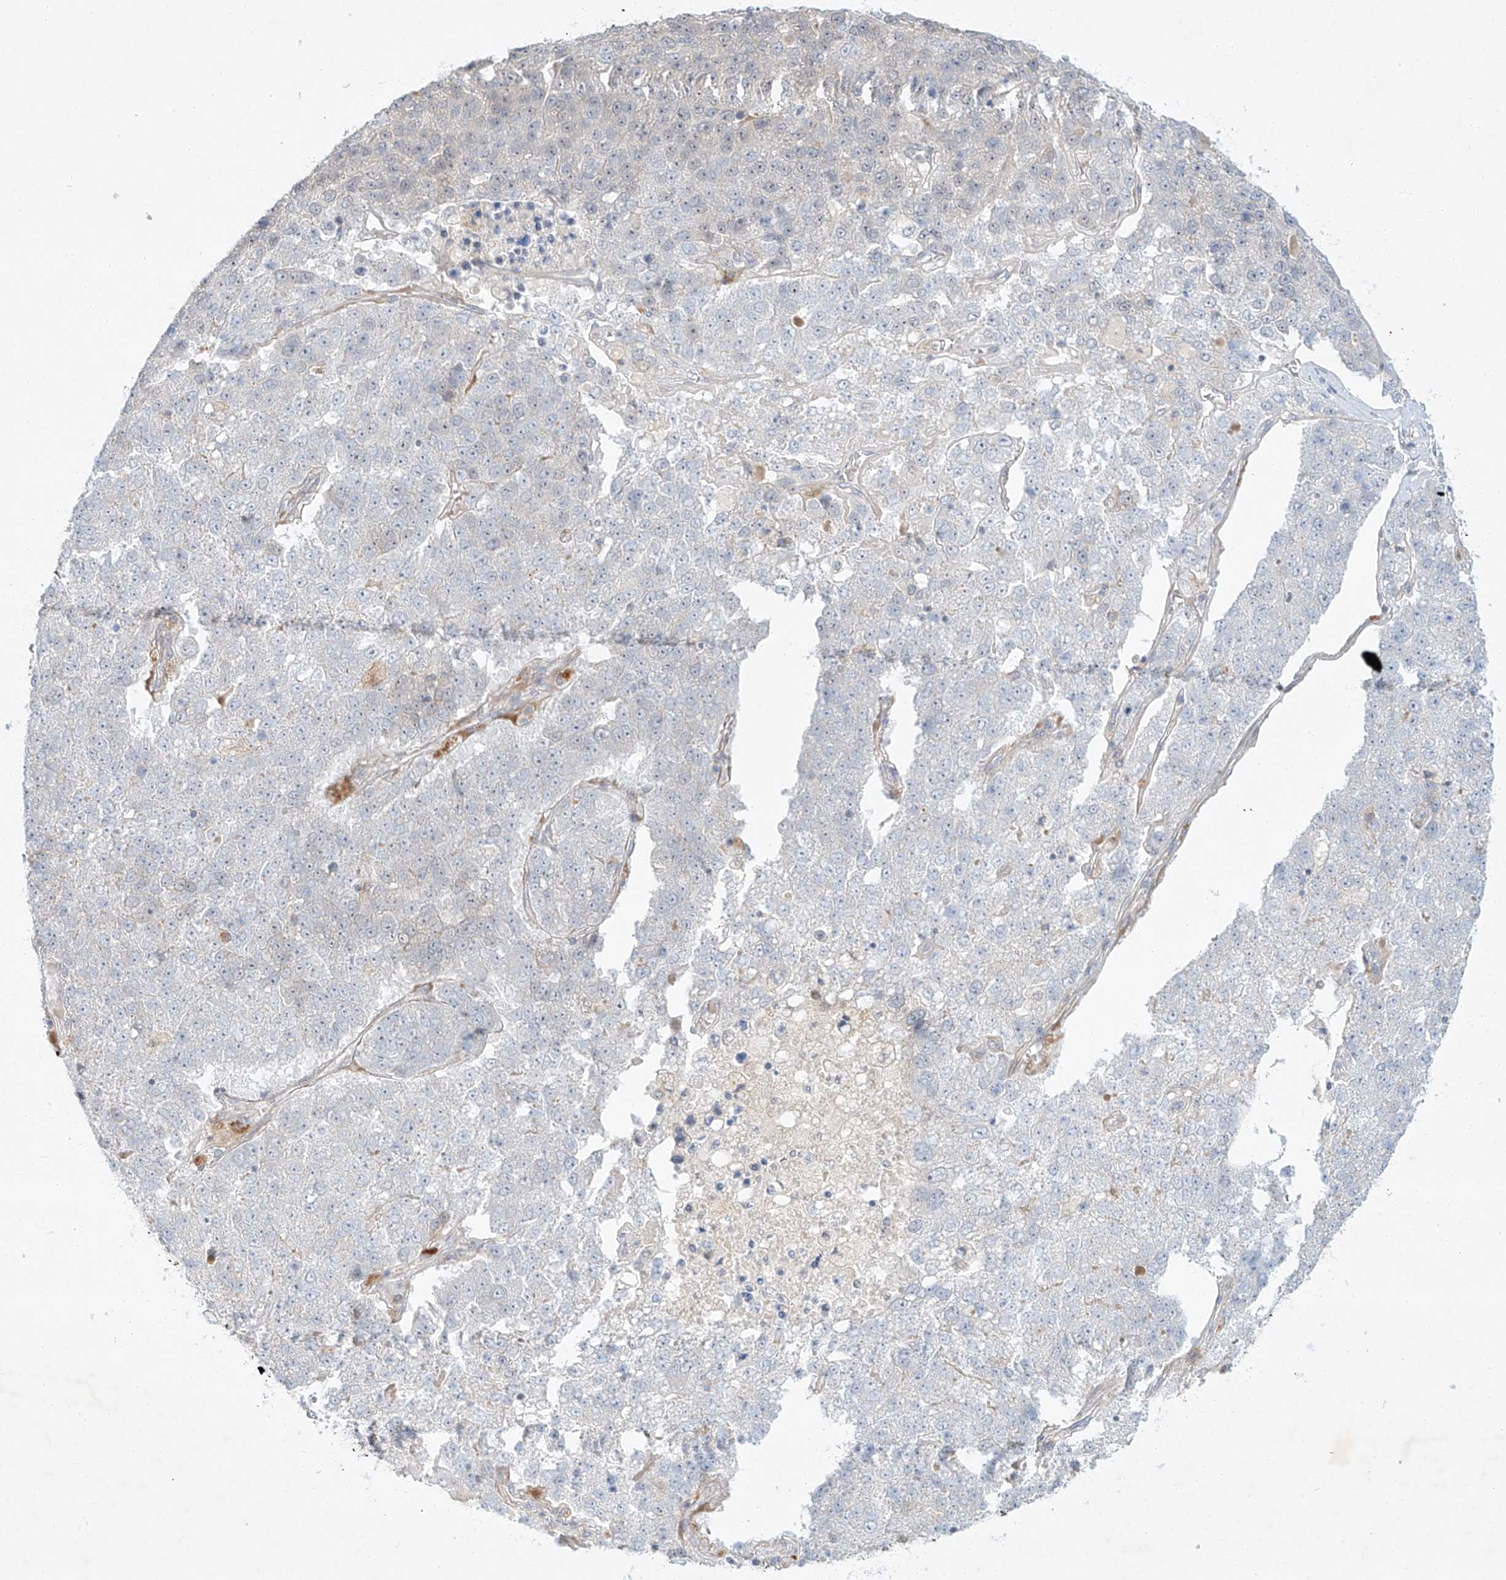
{"staining": {"intensity": "moderate", "quantity": "<25%", "location": "cytoplasmic/membranous"}, "tissue": "pancreatic cancer", "cell_type": "Tumor cells", "image_type": "cancer", "snomed": [{"axis": "morphology", "description": "Adenocarcinoma, NOS"}, {"axis": "topography", "description": "Pancreas"}], "caption": "IHC (DAB (3,3'-diaminobenzidine)) staining of human pancreatic adenocarcinoma exhibits moderate cytoplasmic/membranous protein expression in approximately <25% of tumor cells.", "gene": "PAK6", "patient": {"sex": "female", "age": 61}}